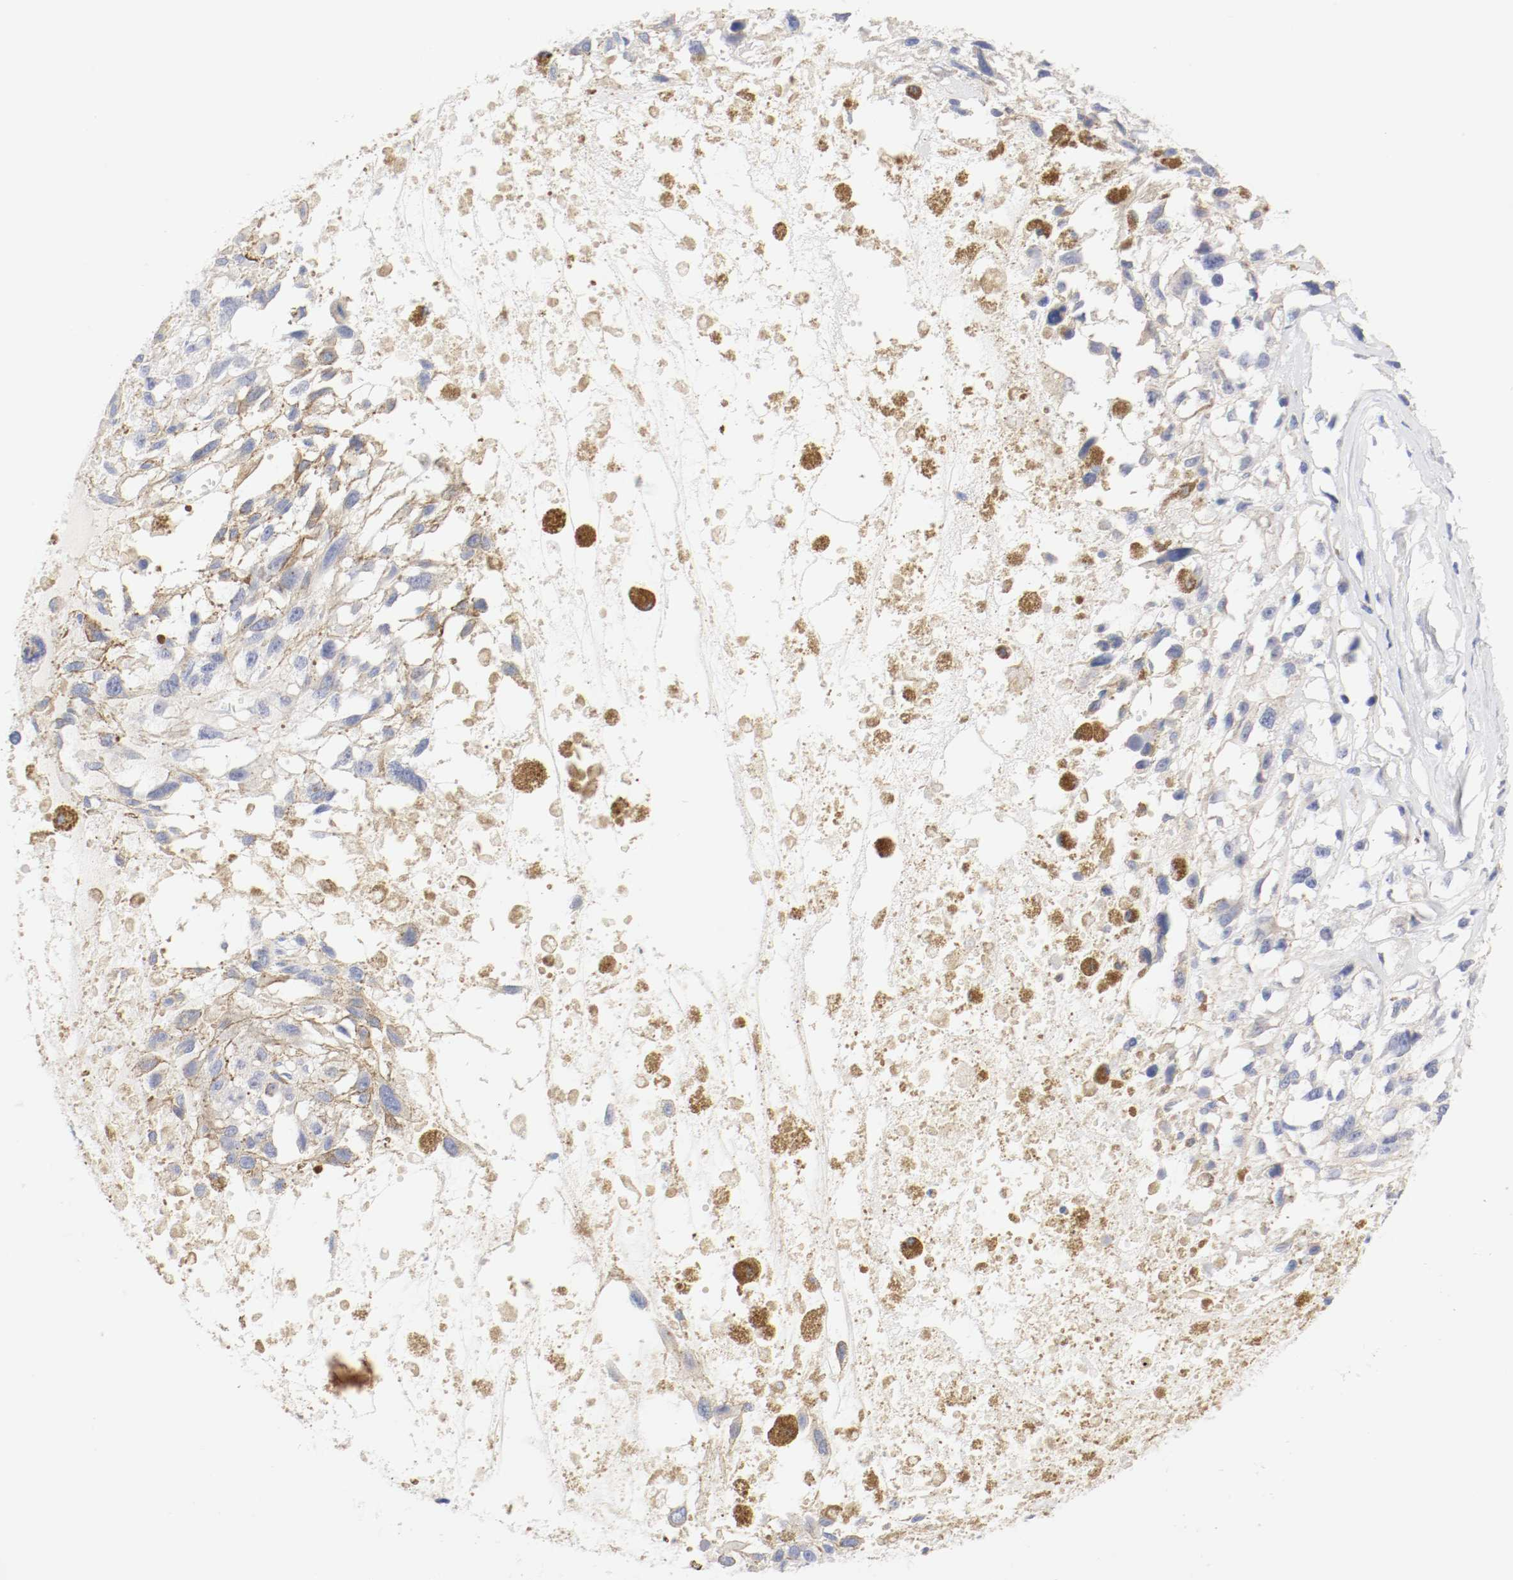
{"staining": {"intensity": "negative", "quantity": "none", "location": "none"}, "tissue": "melanoma", "cell_type": "Tumor cells", "image_type": "cancer", "snomed": [{"axis": "morphology", "description": "Malignant melanoma, Metastatic site"}, {"axis": "topography", "description": "Lymph node"}], "caption": "A micrograph of melanoma stained for a protein shows no brown staining in tumor cells.", "gene": "HOMER1", "patient": {"sex": "male", "age": 59}}